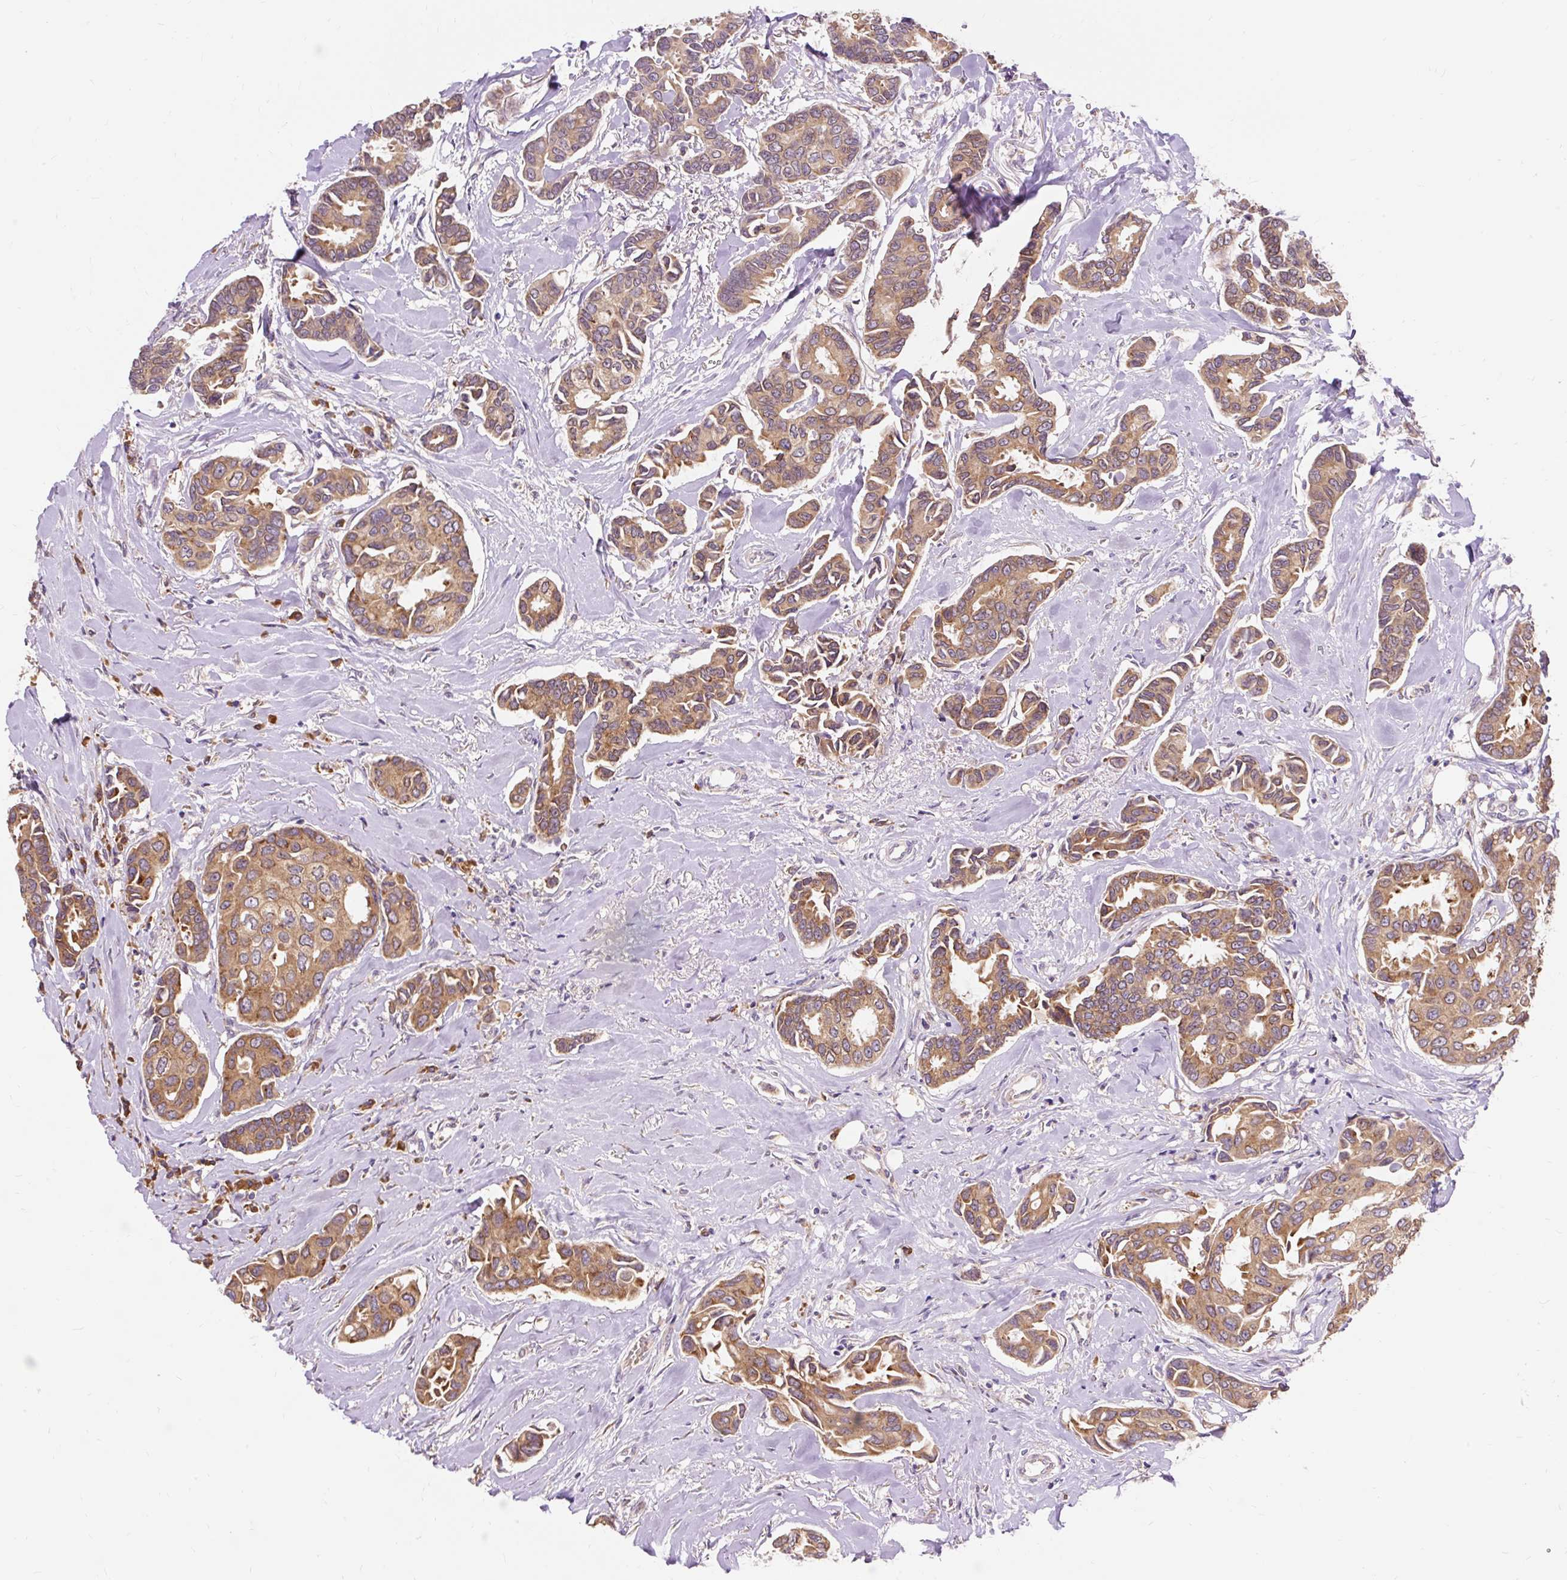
{"staining": {"intensity": "moderate", "quantity": ">75%", "location": "cytoplasmic/membranous"}, "tissue": "breast cancer", "cell_type": "Tumor cells", "image_type": "cancer", "snomed": [{"axis": "morphology", "description": "Duct carcinoma"}, {"axis": "topography", "description": "Breast"}], "caption": "Breast cancer (infiltrating ductal carcinoma) tissue demonstrates moderate cytoplasmic/membranous expression in approximately >75% of tumor cells, visualized by immunohistochemistry.", "gene": "SEC63", "patient": {"sex": "female", "age": 73}}